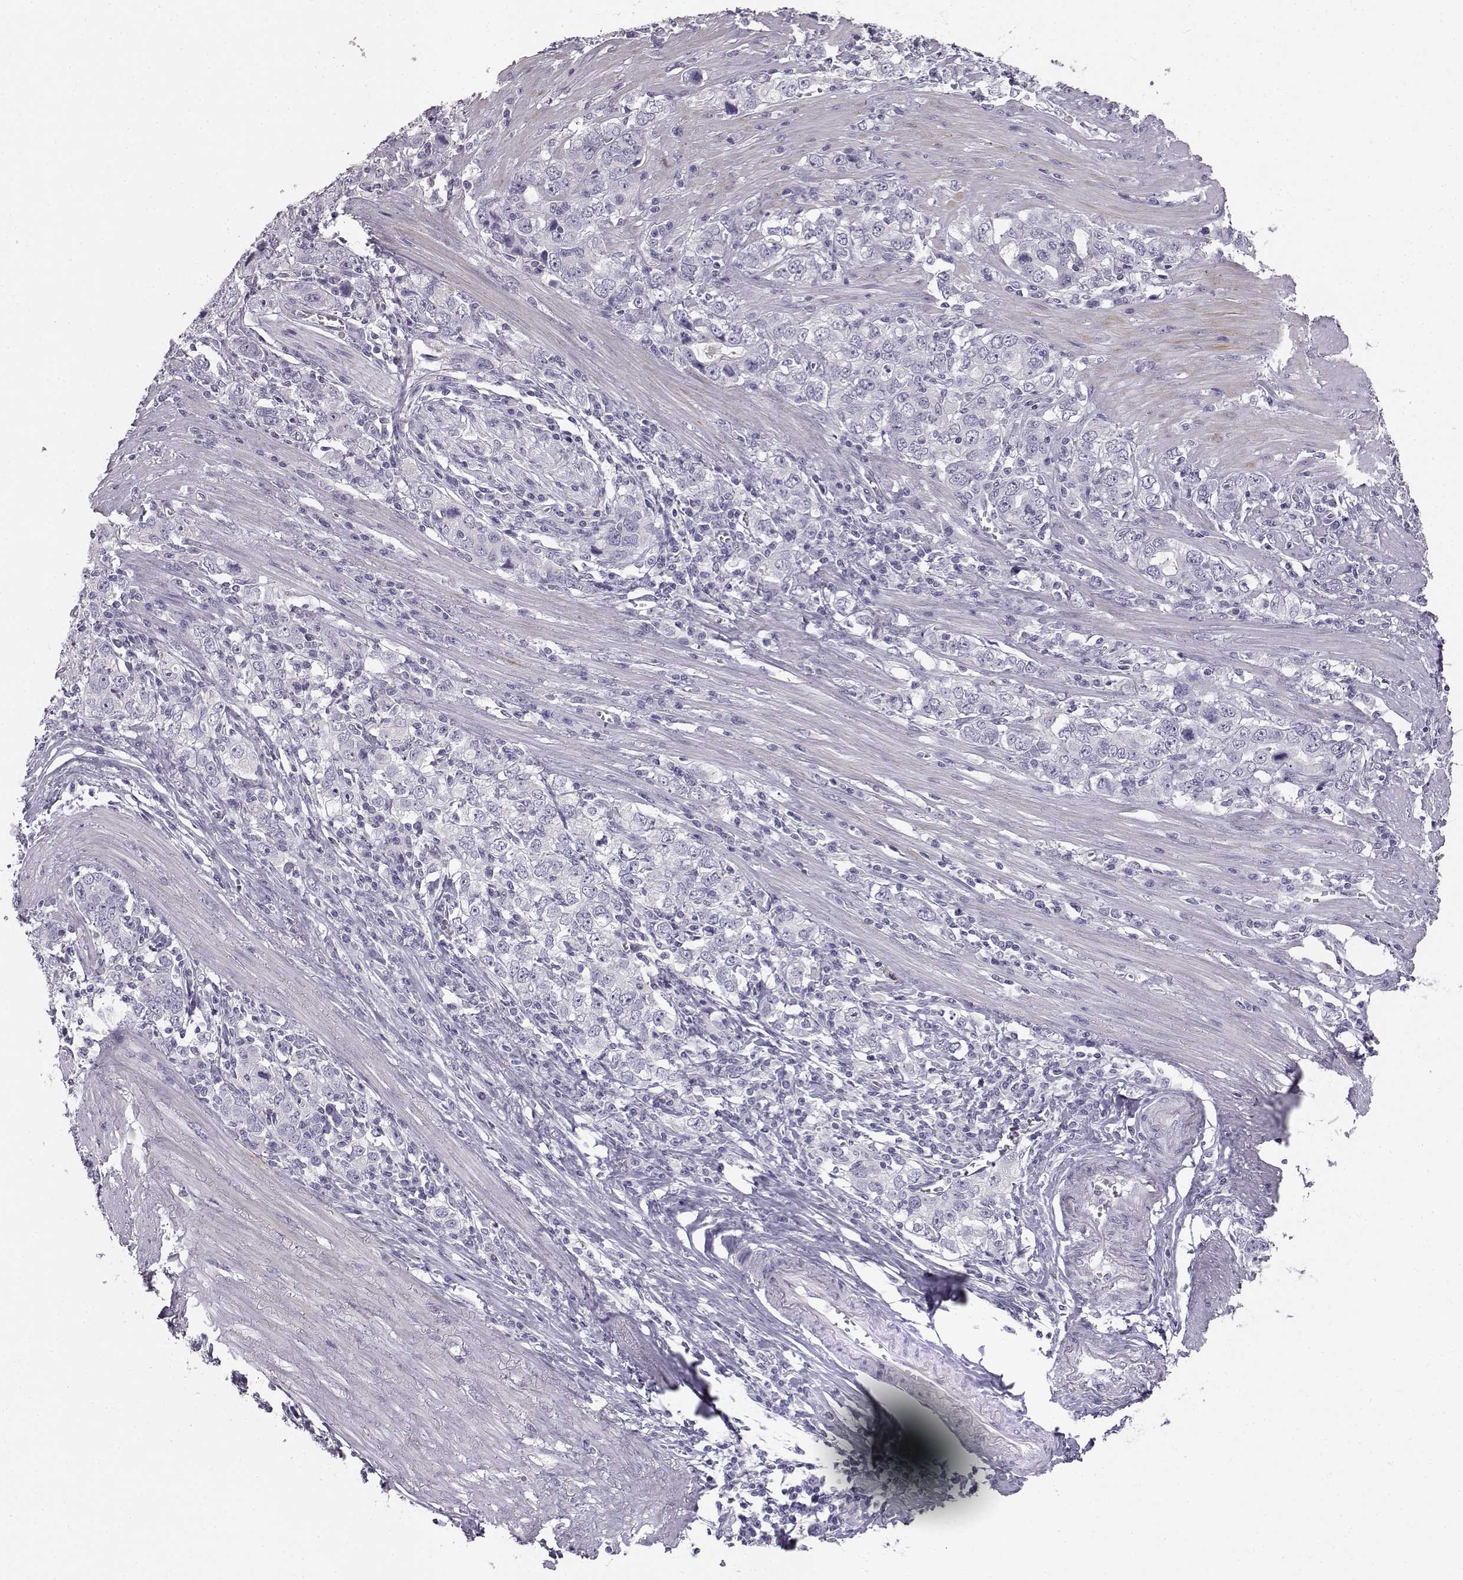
{"staining": {"intensity": "negative", "quantity": "none", "location": "none"}, "tissue": "stomach cancer", "cell_type": "Tumor cells", "image_type": "cancer", "snomed": [{"axis": "morphology", "description": "Adenocarcinoma, NOS"}, {"axis": "topography", "description": "Stomach, lower"}], "caption": "Immunohistochemistry (IHC) histopathology image of neoplastic tissue: stomach adenocarcinoma stained with DAB exhibits no significant protein expression in tumor cells.", "gene": "MYCBPAP", "patient": {"sex": "female", "age": 72}}